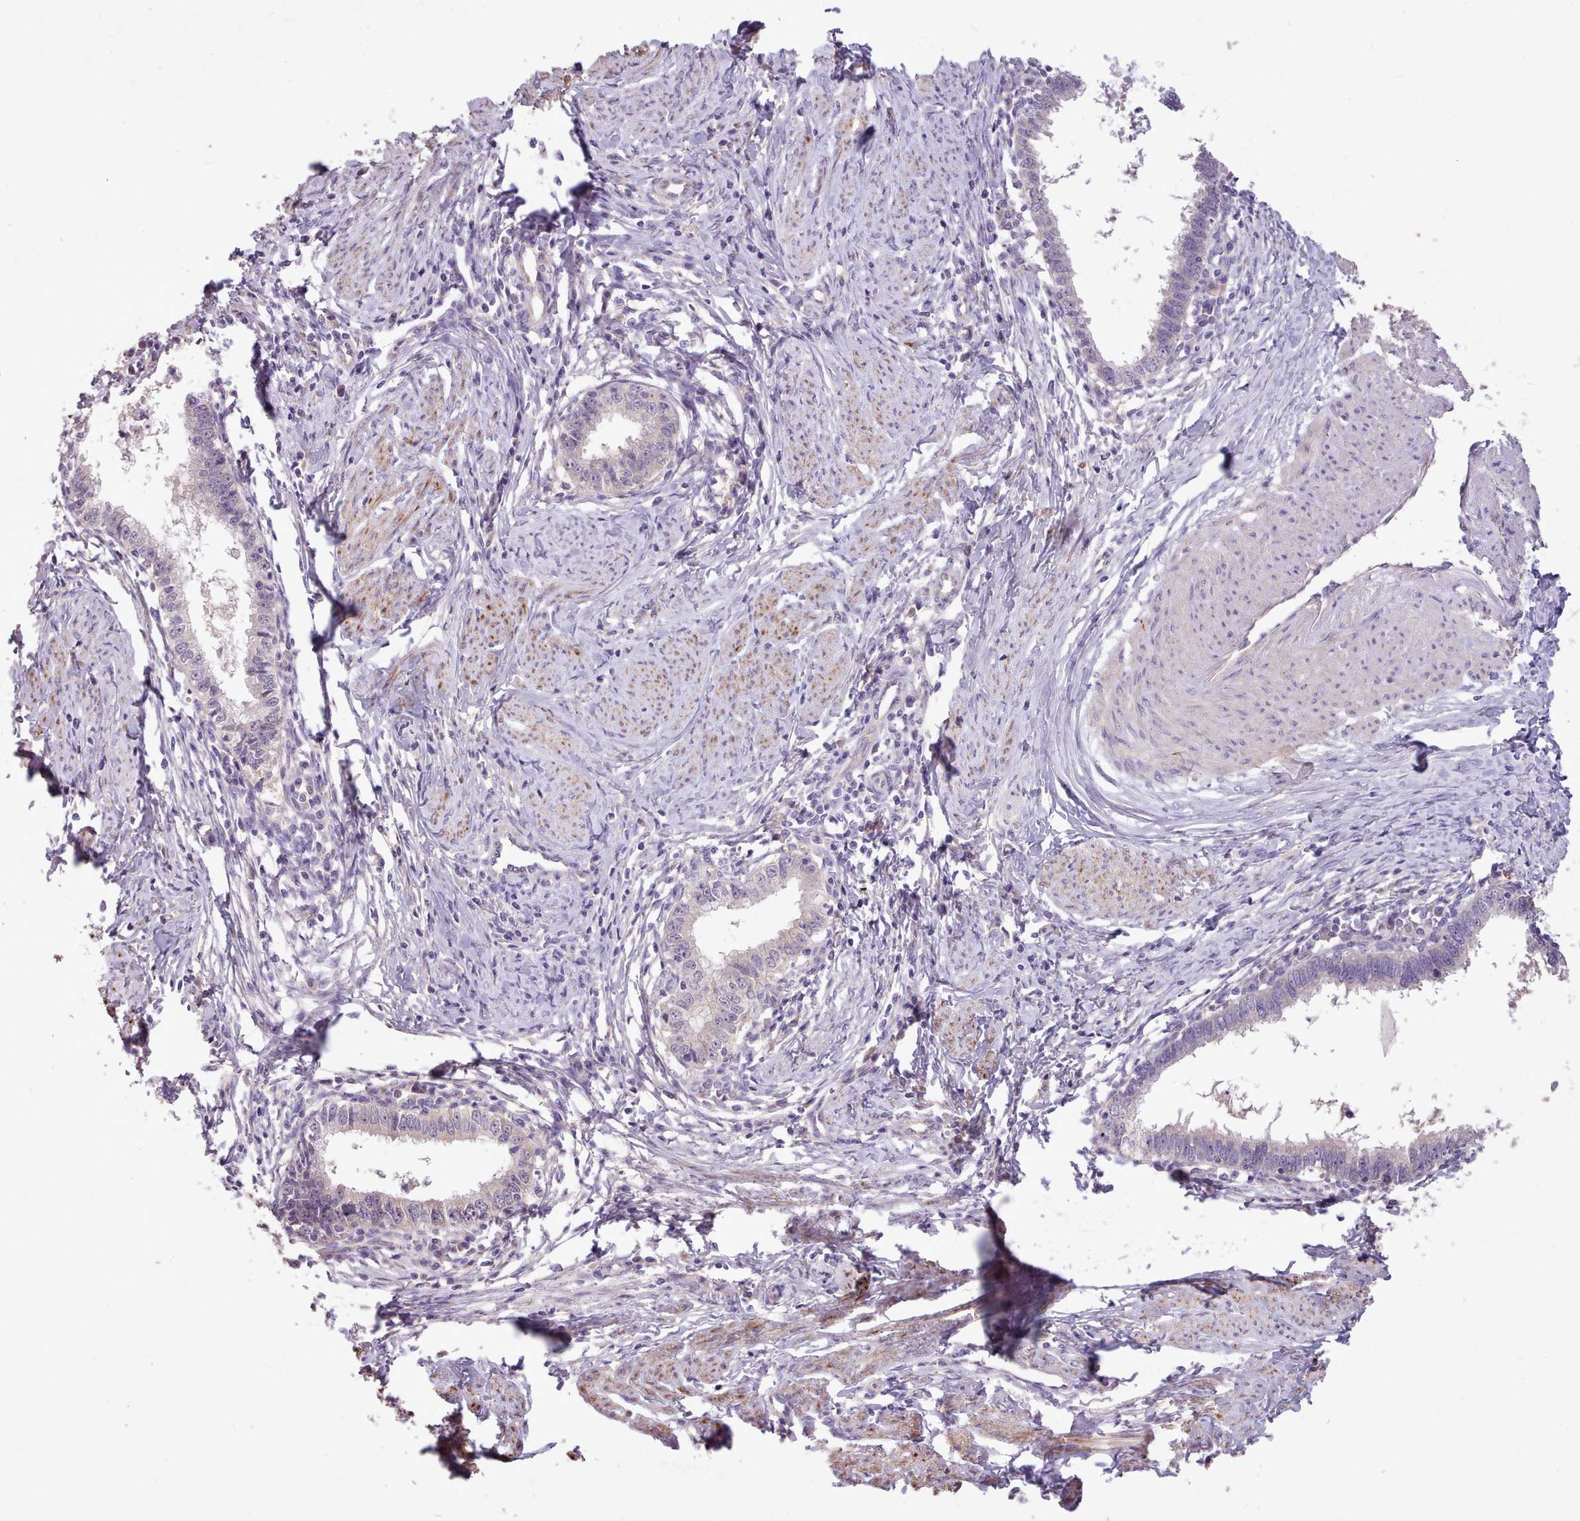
{"staining": {"intensity": "negative", "quantity": "none", "location": "none"}, "tissue": "cervical cancer", "cell_type": "Tumor cells", "image_type": "cancer", "snomed": [{"axis": "morphology", "description": "Adenocarcinoma, NOS"}, {"axis": "topography", "description": "Cervix"}], "caption": "Micrograph shows no protein expression in tumor cells of adenocarcinoma (cervical) tissue.", "gene": "ZNF607", "patient": {"sex": "female", "age": 36}}